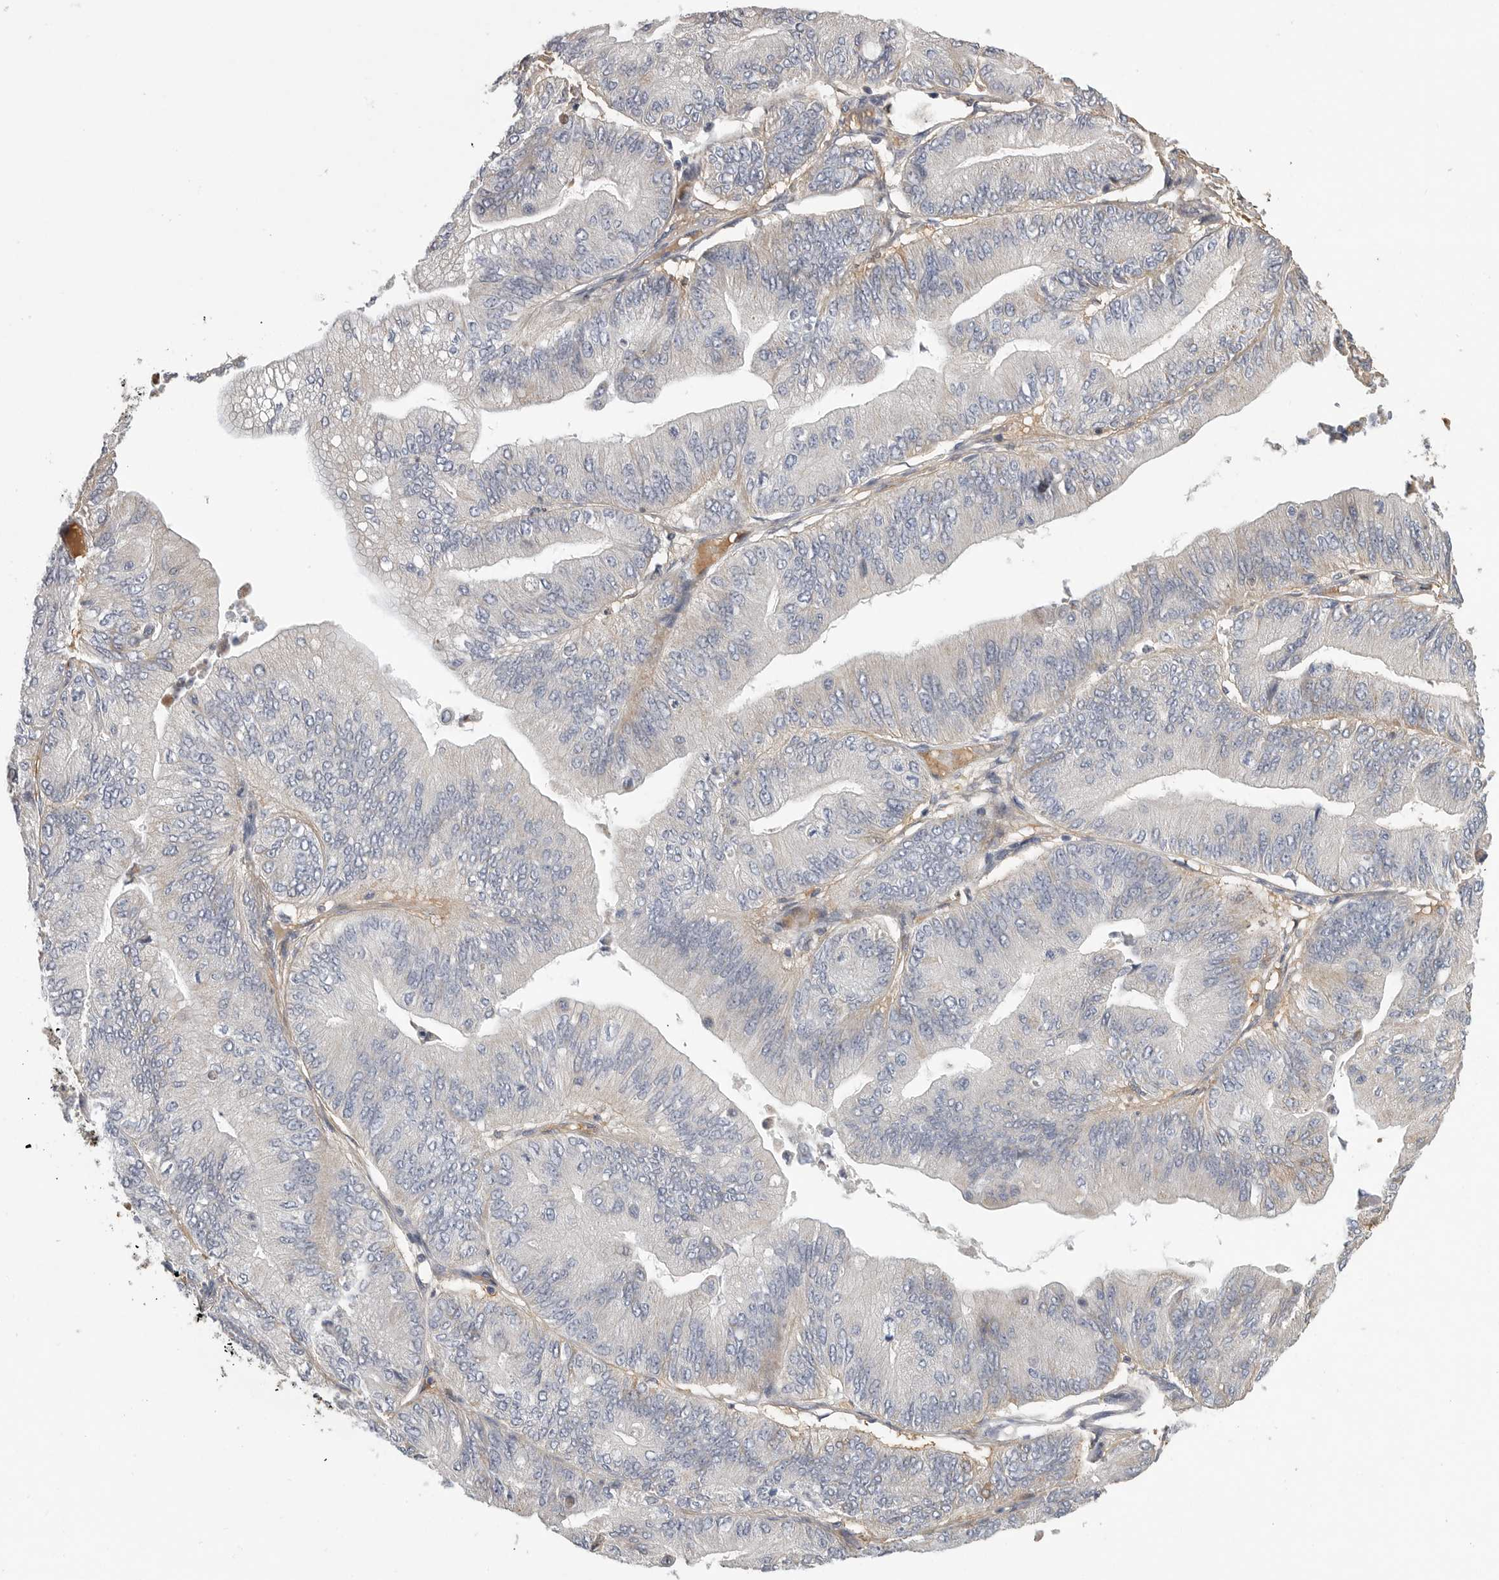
{"staining": {"intensity": "negative", "quantity": "none", "location": "none"}, "tissue": "ovarian cancer", "cell_type": "Tumor cells", "image_type": "cancer", "snomed": [{"axis": "morphology", "description": "Cystadenocarcinoma, mucinous, NOS"}, {"axis": "topography", "description": "Ovary"}], "caption": "Immunohistochemistry micrograph of ovarian cancer (mucinous cystadenocarcinoma) stained for a protein (brown), which reveals no staining in tumor cells. Nuclei are stained in blue.", "gene": "SDC3", "patient": {"sex": "female", "age": 61}}